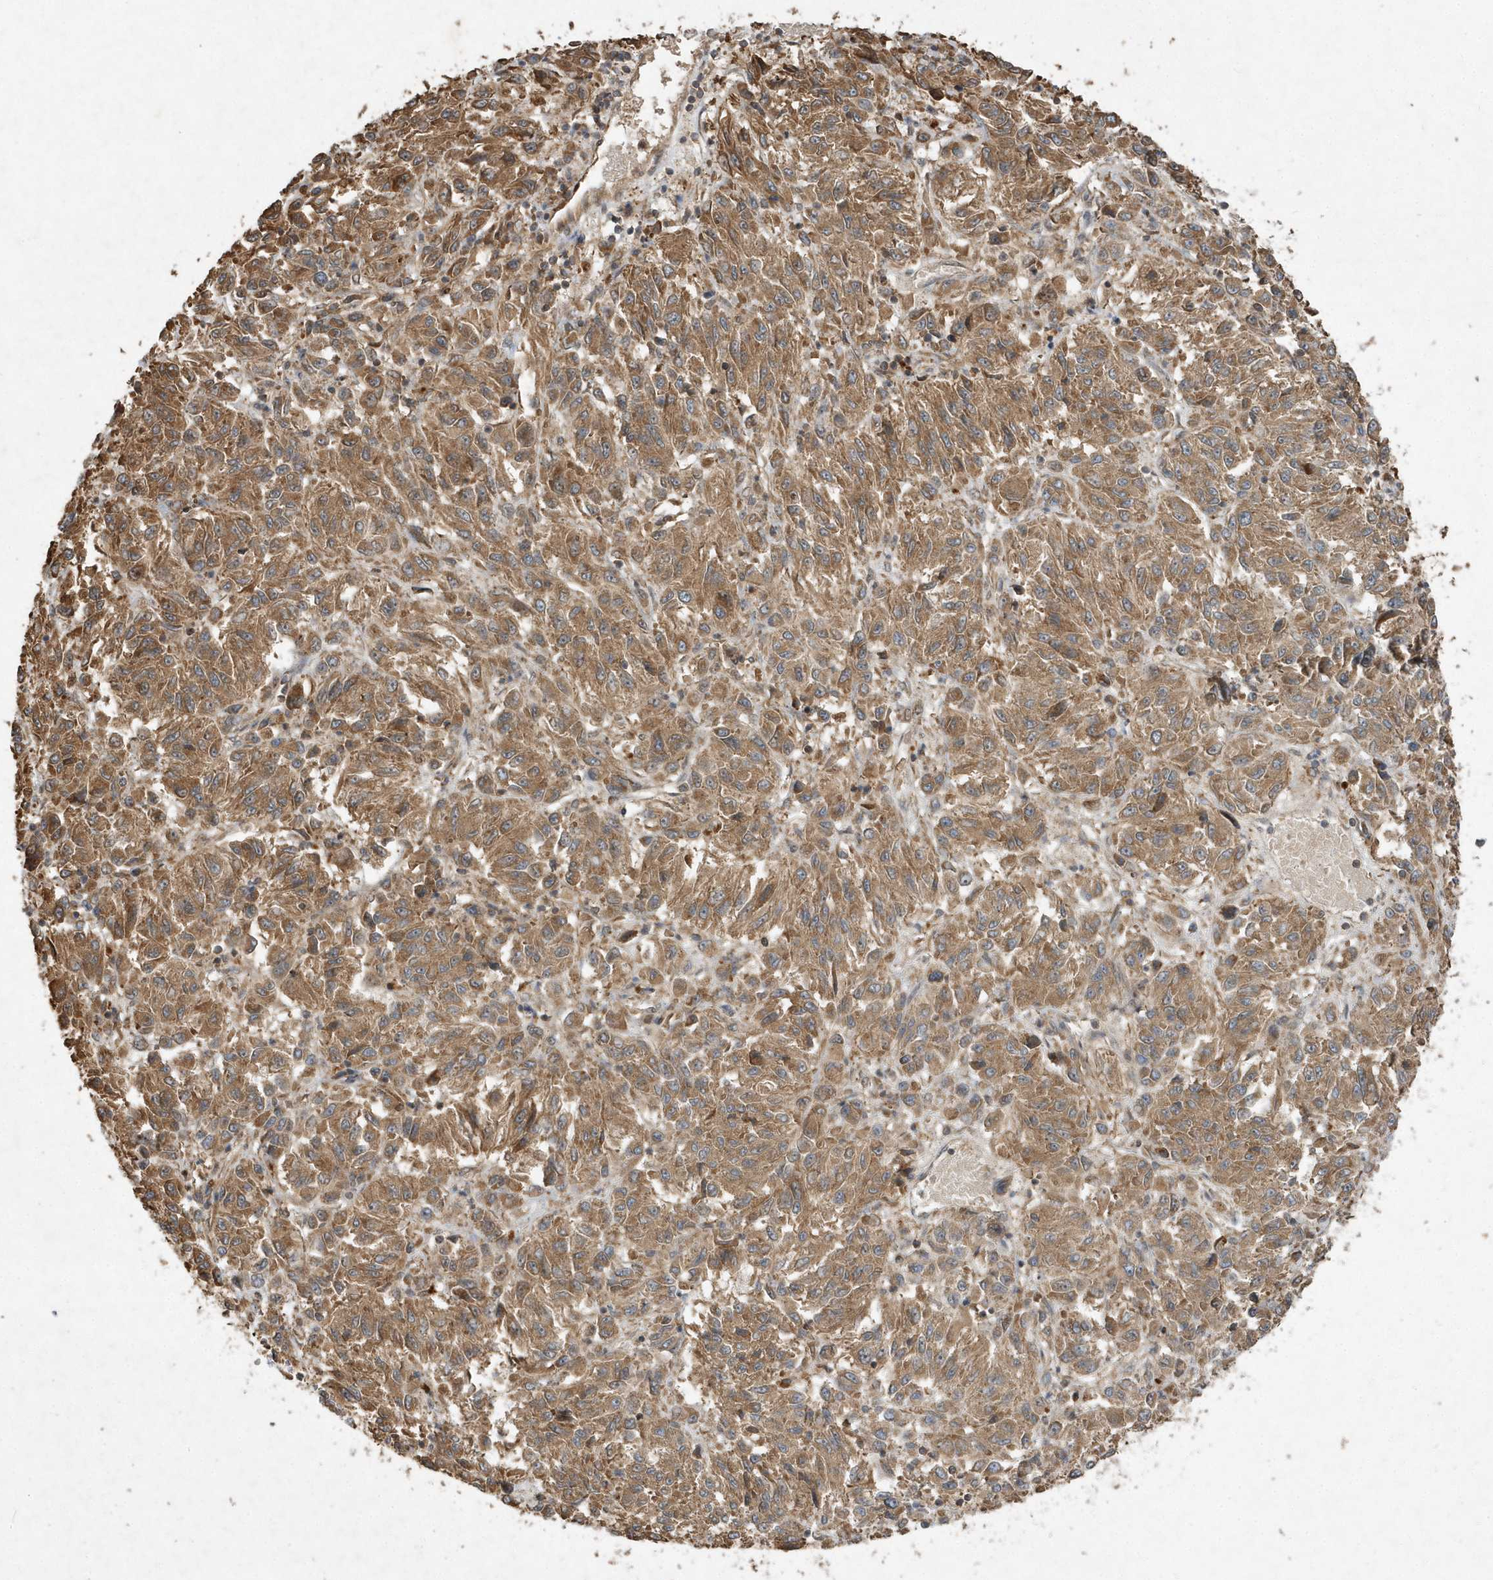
{"staining": {"intensity": "moderate", "quantity": ">75%", "location": "cytoplasmic/membranous"}, "tissue": "melanoma", "cell_type": "Tumor cells", "image_type": "cancer", "snomed": [{"axis": "morphology", "description": "Malignant melanoma, Metastatic site"}, {"axis": "topography", "description": "Lung"}], "caption": "Tumor cells demonstrate medium levels of moderate cytoplasmic/membranous positivity in about >75% of cells in melanoma.", "gene": "GFM2", "patient": {"sex": "male", "age": 64}}